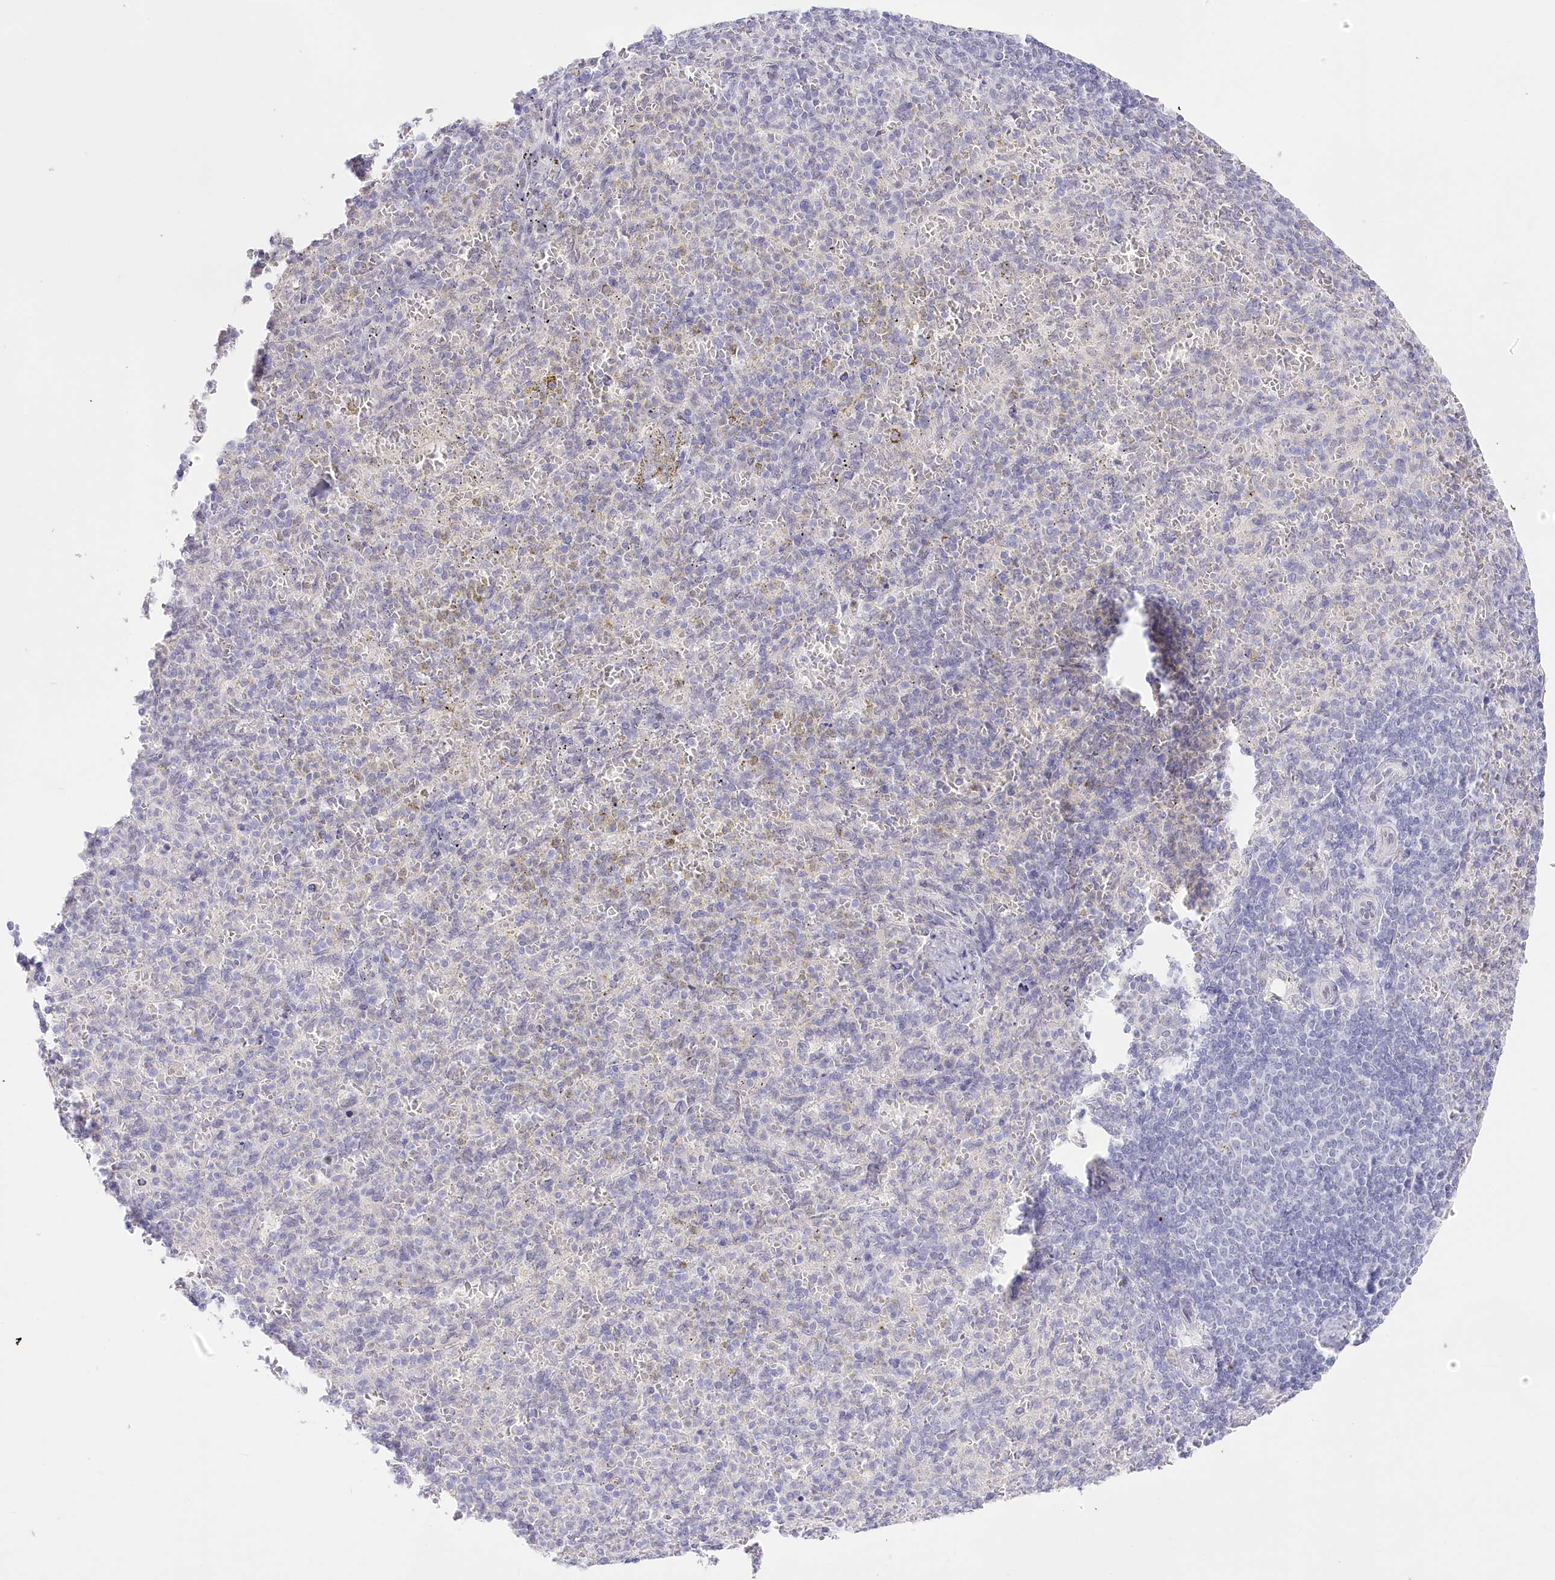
{"staining": {"intensity": "negative", "quantity": "none", "location": "none"}, "tissue": "spleen", "cell_type": "Cells in red pulp", "image_type": "normal", "snomed": [{"axis": "morphology", "description": "Normal tissue, NOS"}, {"axis": "topography", "description": "Spleen"}], "caption": "Protein analysis of benign spleen reveals no significant staining in cells in red pulp. The staining was performed using DAB (3,3'-diaminobenzidine) to visualize the protein expression in brown, while the nuclei were stained in blue with hematoxylin (Magnification: 20x).", "gene": "SLC39A10", "patient": {"sex": "female", "age": 74}}